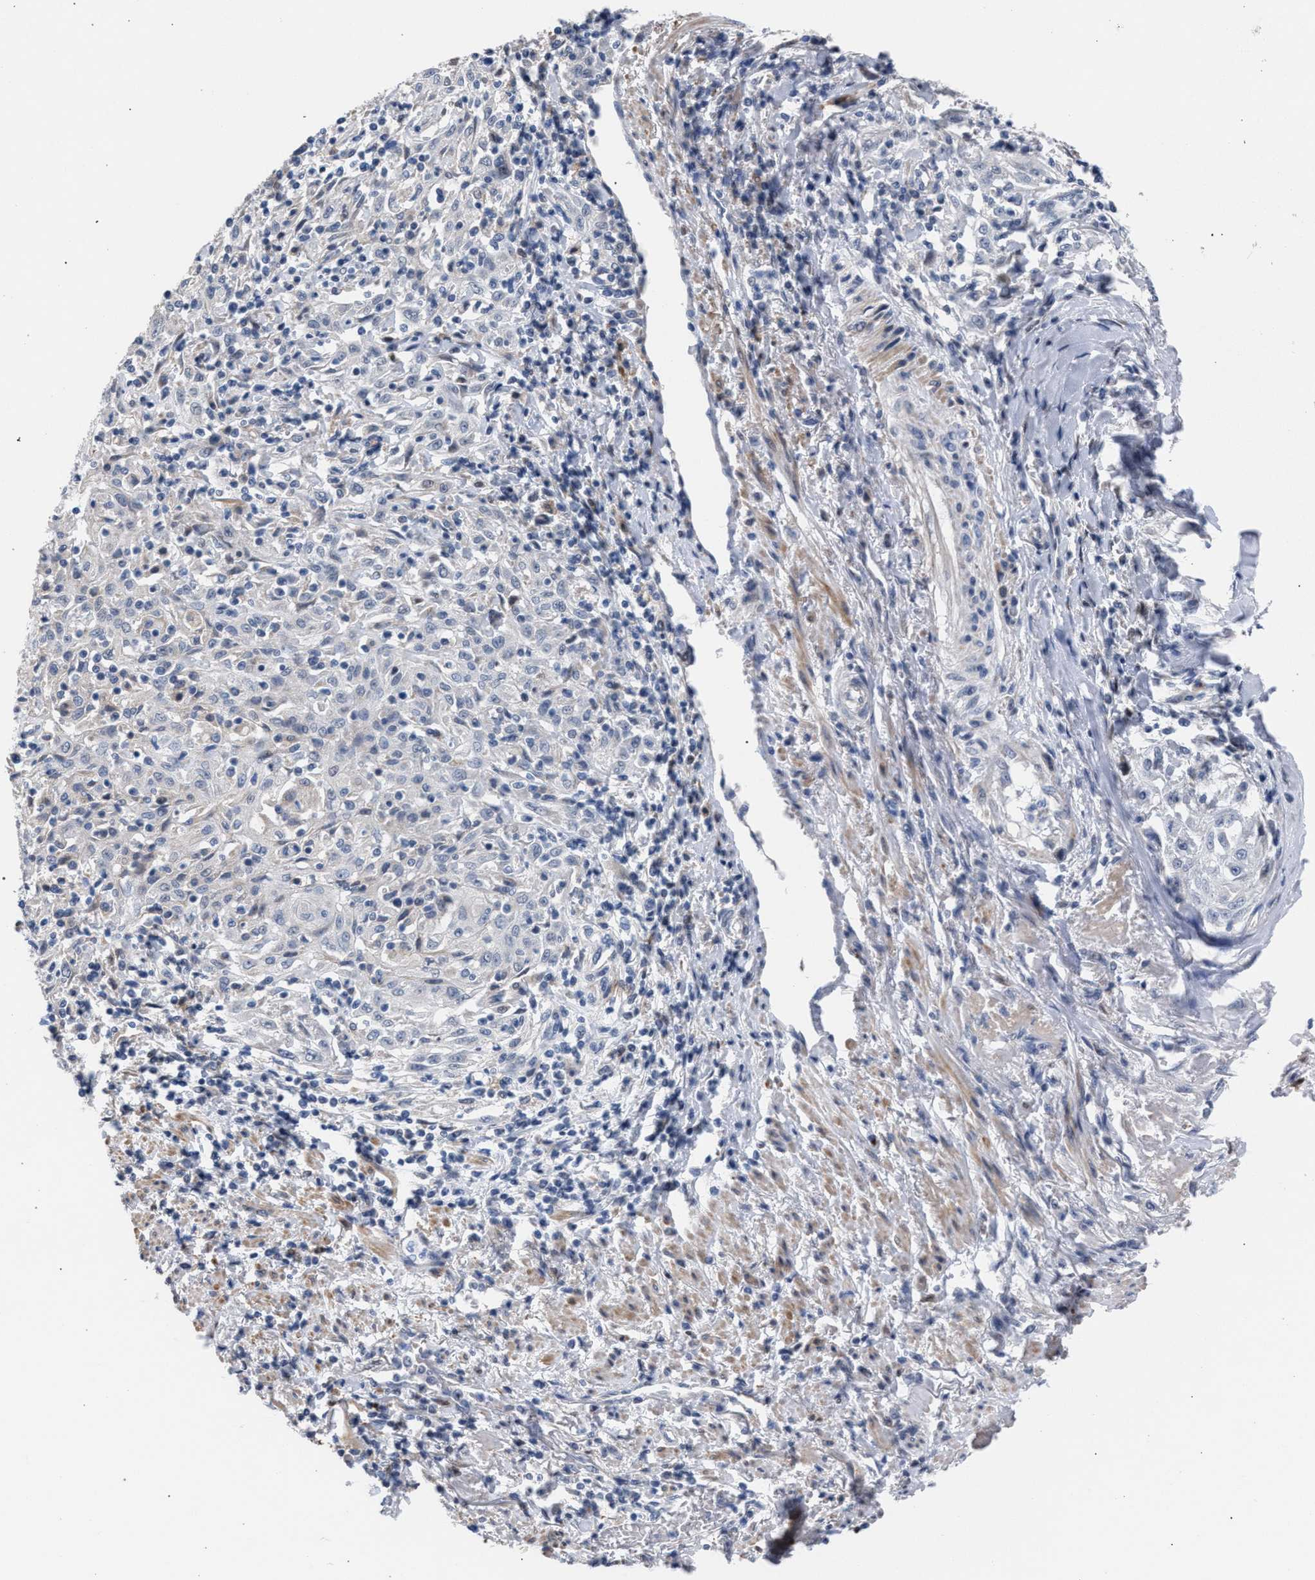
{"staining": {"intensity": "negative", "quantity": "none", "location": "none"}, "tissue": "skin cancer", "cell_type": "Tumor cells", "image_type": "cancer", "snomed": [{"axis": "morphology", "description": "Squamous cell carcinoma, NOS"}, {"axis": "morphology", "description": "Squamous cell carcinoma, metastatic, NOS"}, {"axis": "topography", "description": "Skin"}, {"axis": "topography", "description": "Lymph node"}], "caption": "IHC image of human skin squamous cell carcinoma stained for a protein (brown), which demonstrates no expression in tumor cells.", "gene": "RNF135", "patient": {"sex": "male", "age": 75}}